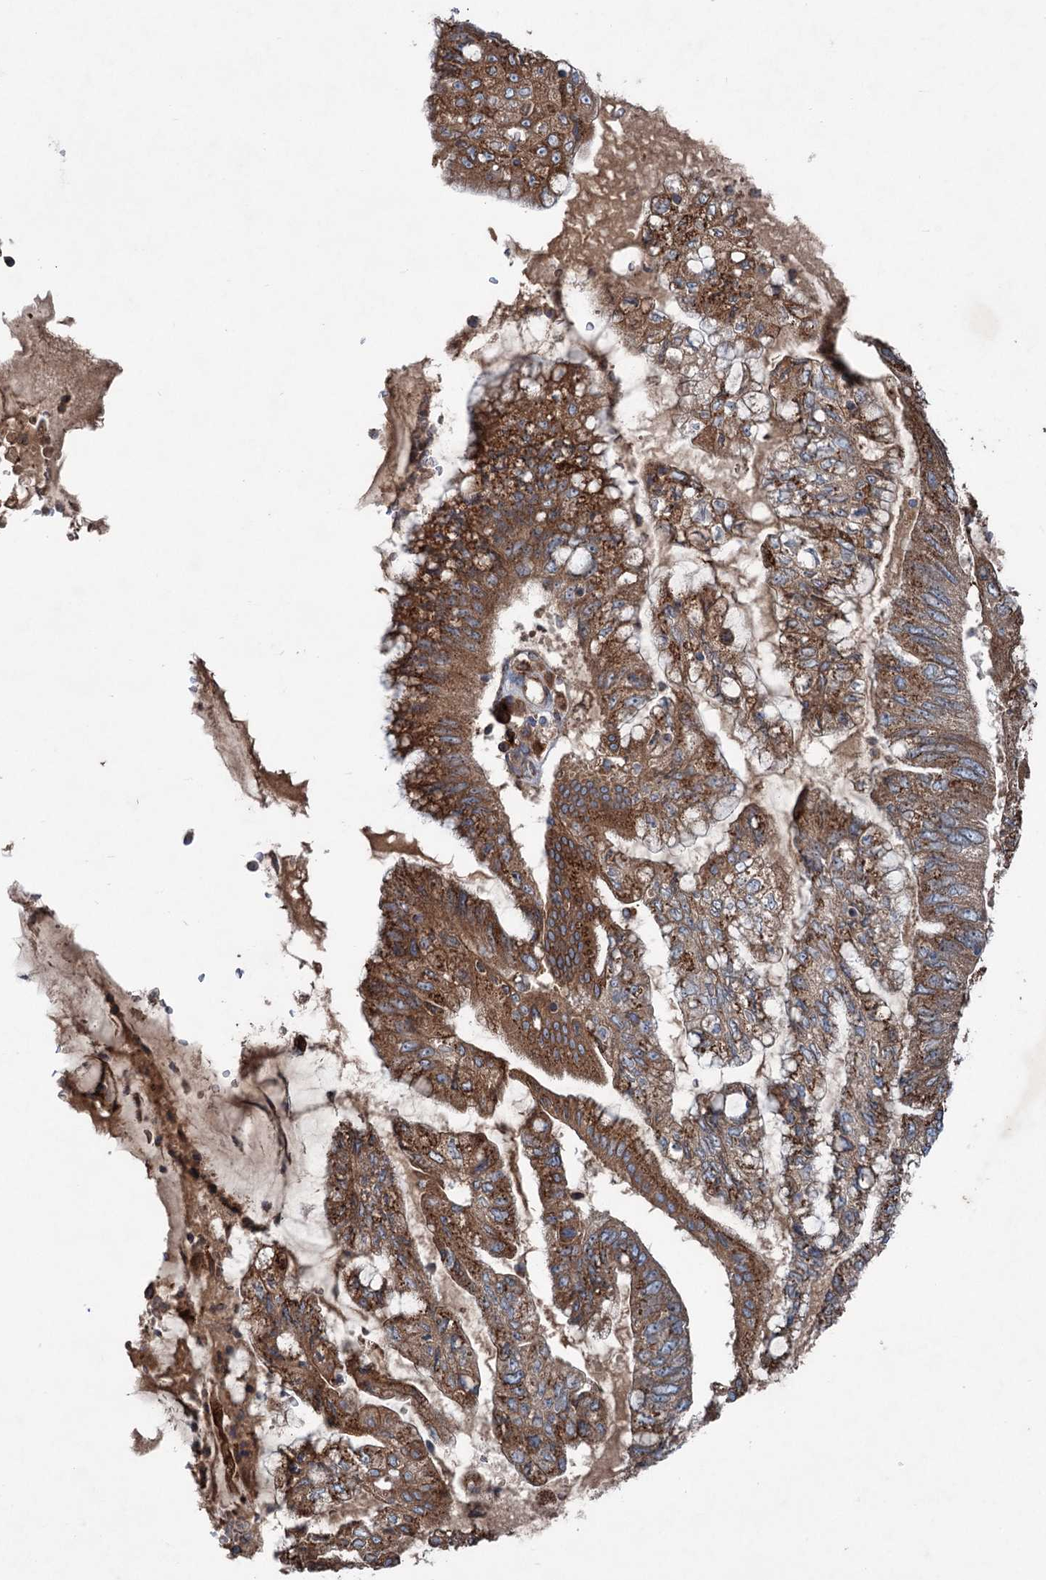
{"staining": {"intensity": "strong", "quantity": ">75%", "location": "cytoplasmic/membranous"}, "tissue": "pancreatic cancer", "cell_type": "Tumor cells", "image_type": "cancer", "snomed": [{"axis": "morphology", "description": "Adenocarcinoma, NOS"}, {"axis": "topography", "description": "Pancreas"}], "caption": "Immunohistochemistry (IHC) (DAB (3,3'-diaminobenzidine)) staining of human pancreatic cancer (adenocarcinoma) demonstrates strong cytoplasmic/membranous protein positivity in approximately >75% of tumor cells.", "gene": "CALCOCO1", "patient": {"sex": "female", "age": 73}}